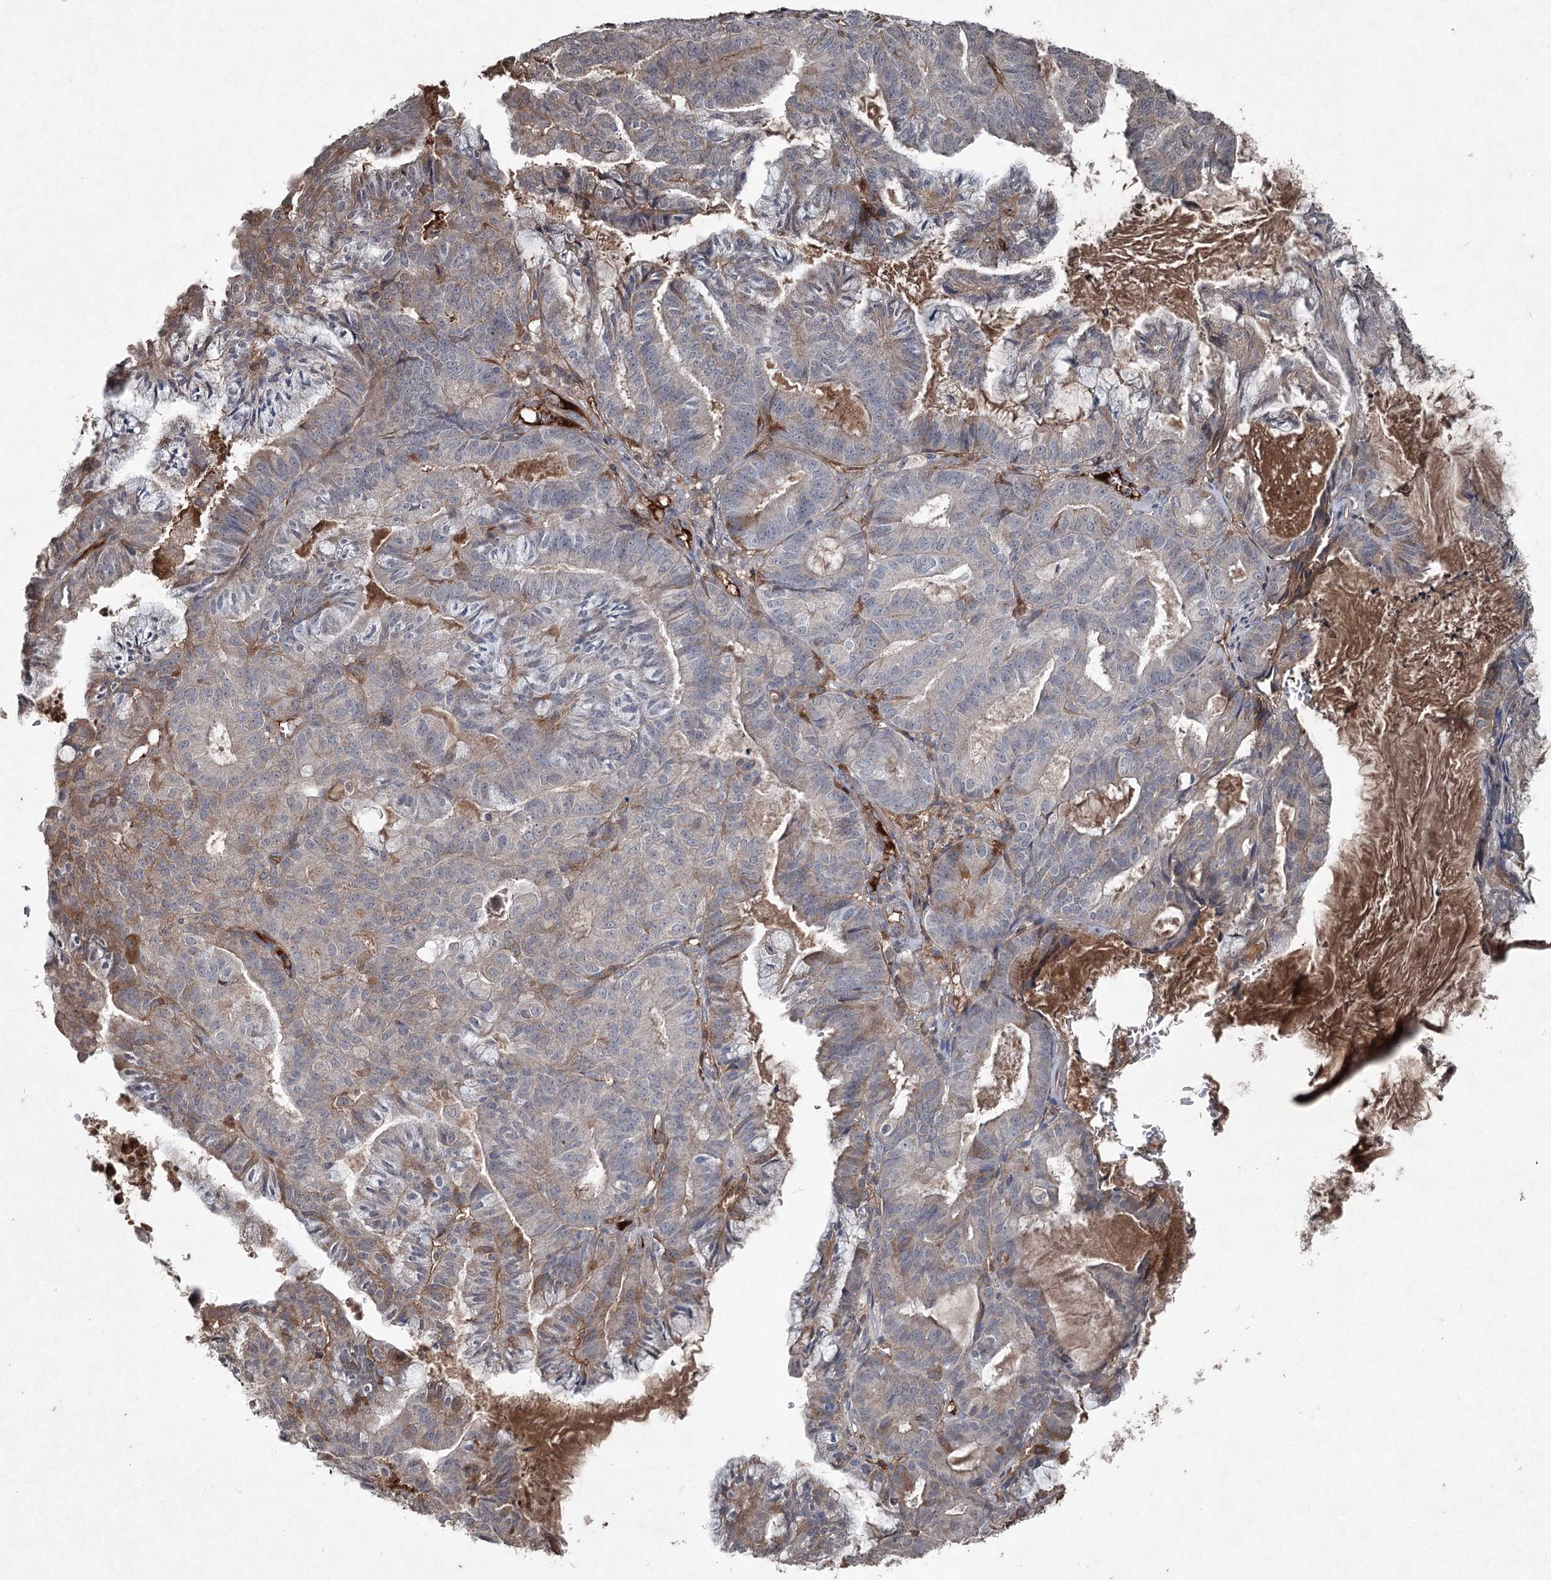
{"staining": {"intensity": "weak", "quantity": "25%-75%", "location": "cytoplasmic/membranous"}, "tissue": "endometrial cancer", "cell_type": "Tumor cells", "image_type": "cancer", "snomed": [{"axis": "morphology", "description": "Adenocarcinoma, NOS"}, {"axis": "topography", "description": "Endometrium"}], "caption": "Protein expression analysis of endometrial cancer (adenocarcinoma) shows weak cytoplasmic/membranous staining in approximately 25%-75% of tumor cells. (Stains: DAB in brown, nuclei in blue, Microscopy: brightfield microscopy at high magnification).", "gene": "PGLYRP2", "patient": {"sex": "female", "age": 86}}